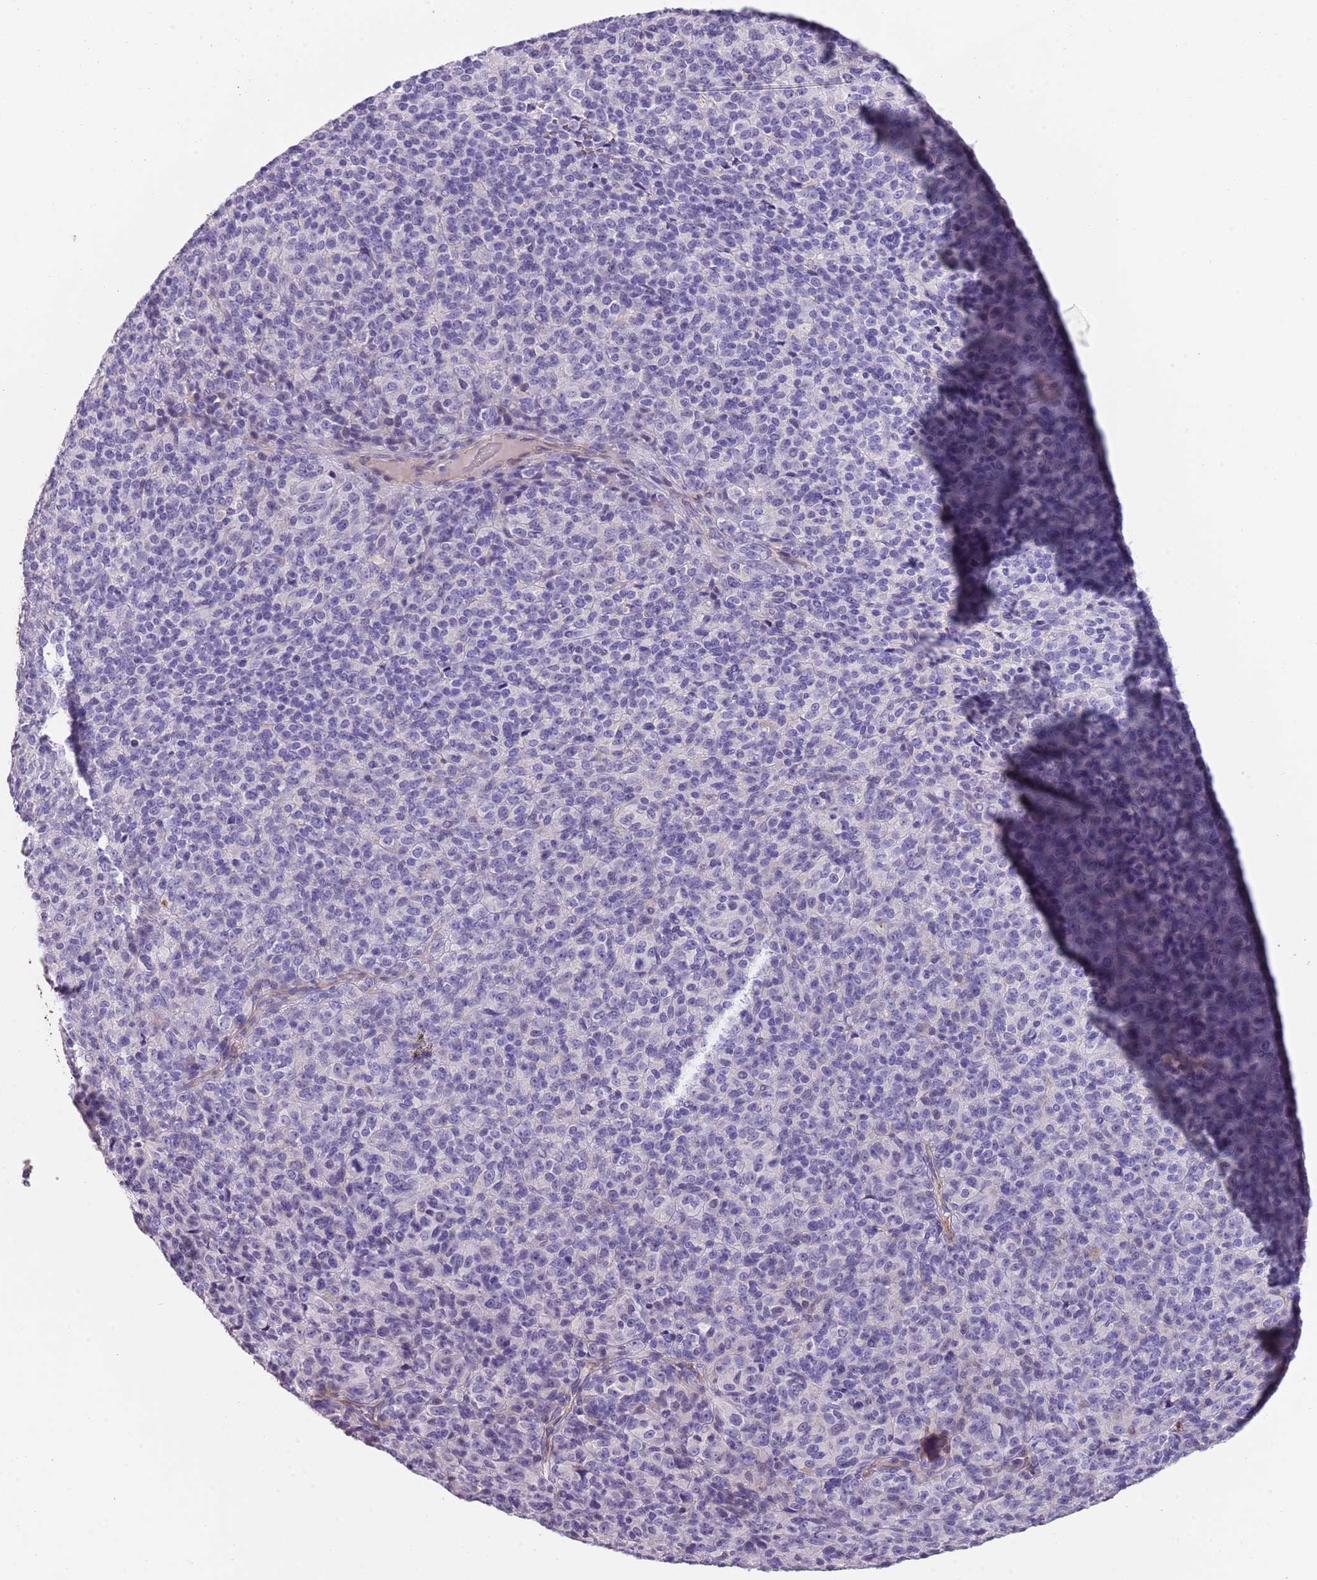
{"staining": {"intensity": "negative", "quantity": "none", "location": "none"}, "tissue": "melanoma", "cell_type": "Tumor cells", "image_type": "cancer", "snomed": [{"axis": "morphology", "description": "Malignant melanoma, Metastatic site"}, {"axis": "topography", "description": "Brain"}], "caption": "This histopathology image is of malignant melanoma (metastatic site) stained with immunohistochemistry (IHC) to label a protein in brown with the nuclei are counter-stained blue. There is no positivity in tumor cells.", "gene": "NBPF3", "patient": {"sex": "female", "age": 56}}